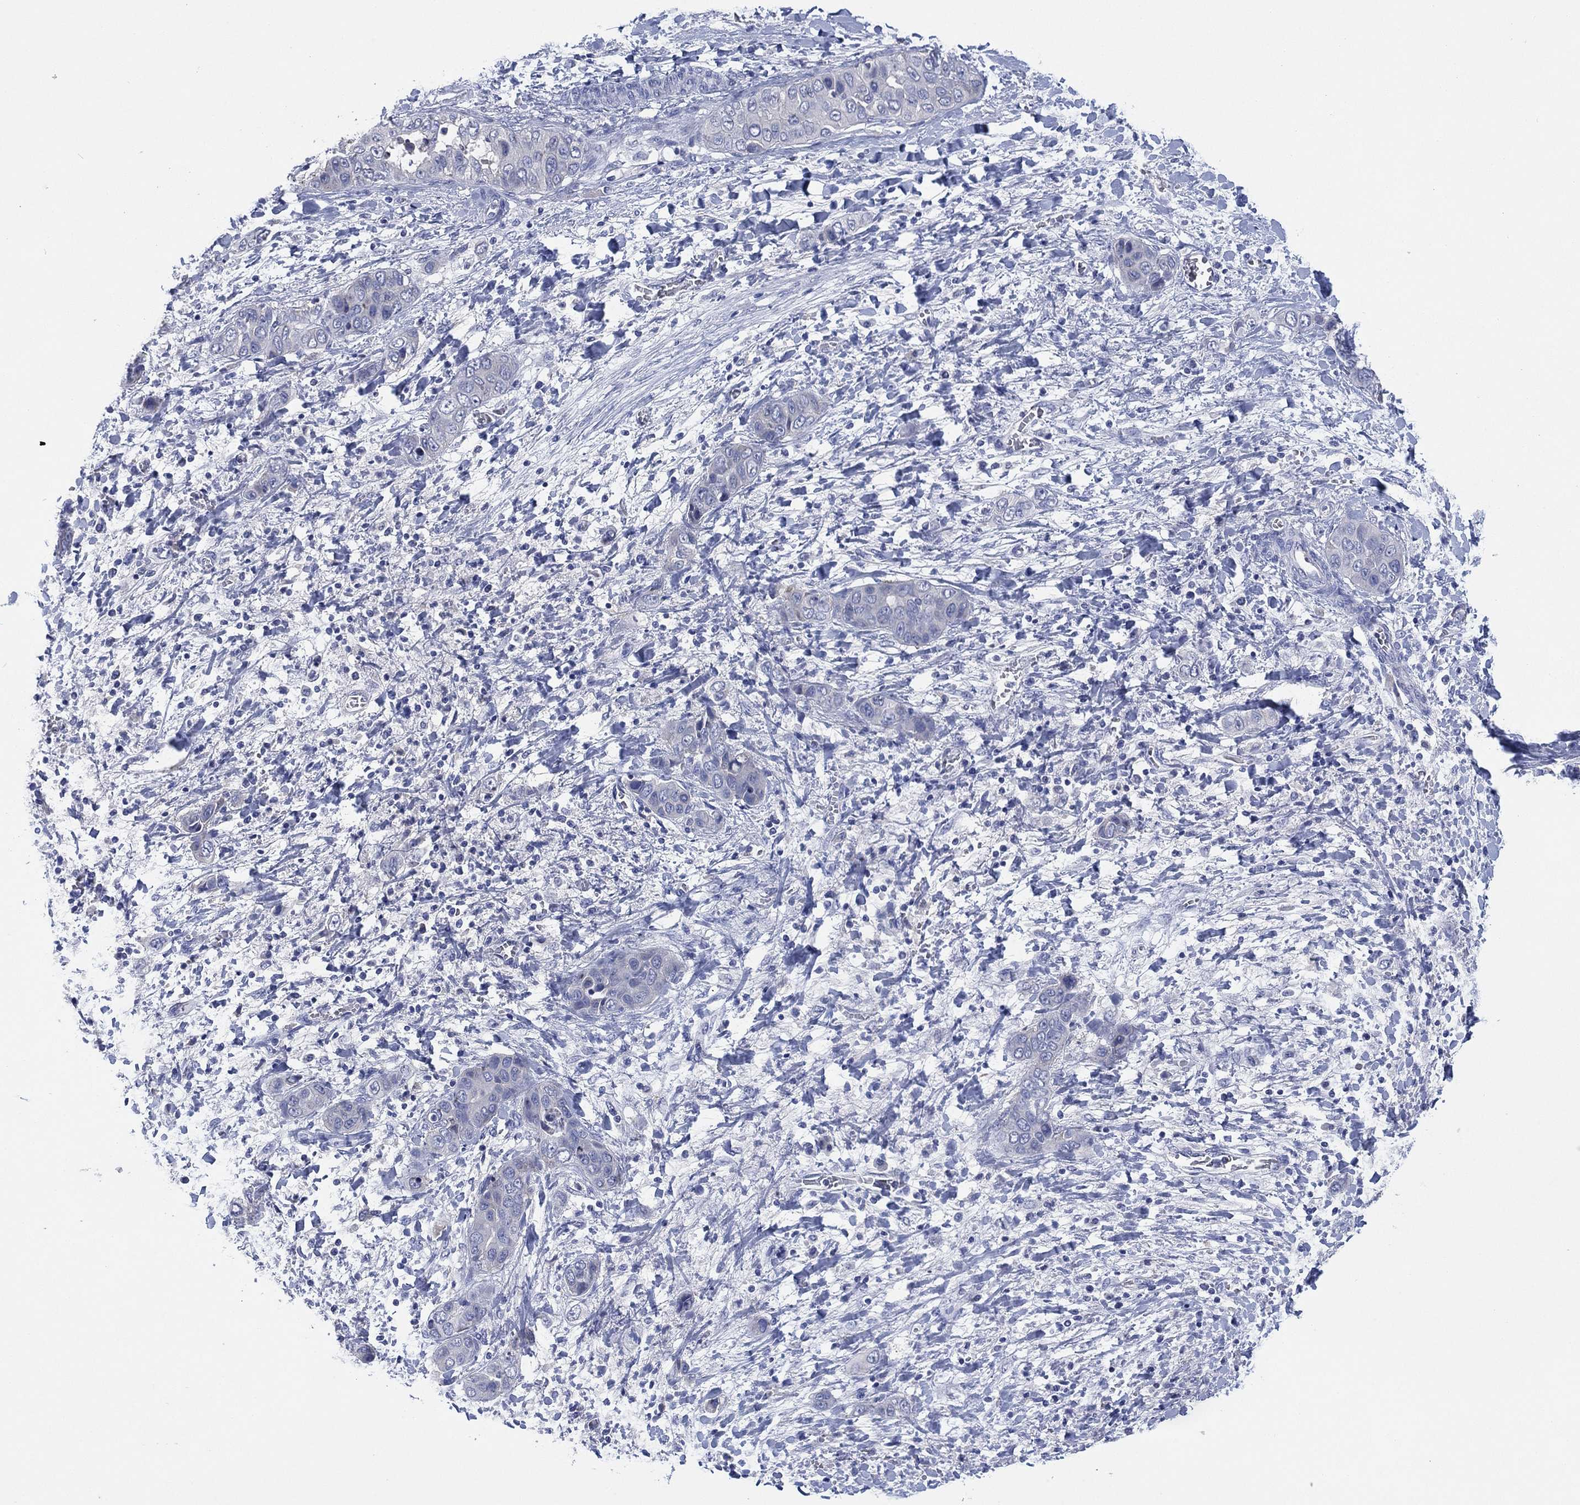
{"staining": {"intensity": "negative", "quantity": "none", "location": "none"}, "tissue": "liver cancer", "cell_type": "Tumor cells", "image_type": "cancer", "snomed": [{"axis": "morphology", "description": "Cholangiocarcinoma"}, {"axis": "topography", "description": "Liver"}], "caption": "A high-resolution image shows immunohistochemistry staining of liver cholangiocarcinoma, which reveals no significant staining in tumor cells.", "gene": "CHRNA3", "patient": {"sex": "female", "age": 52}}